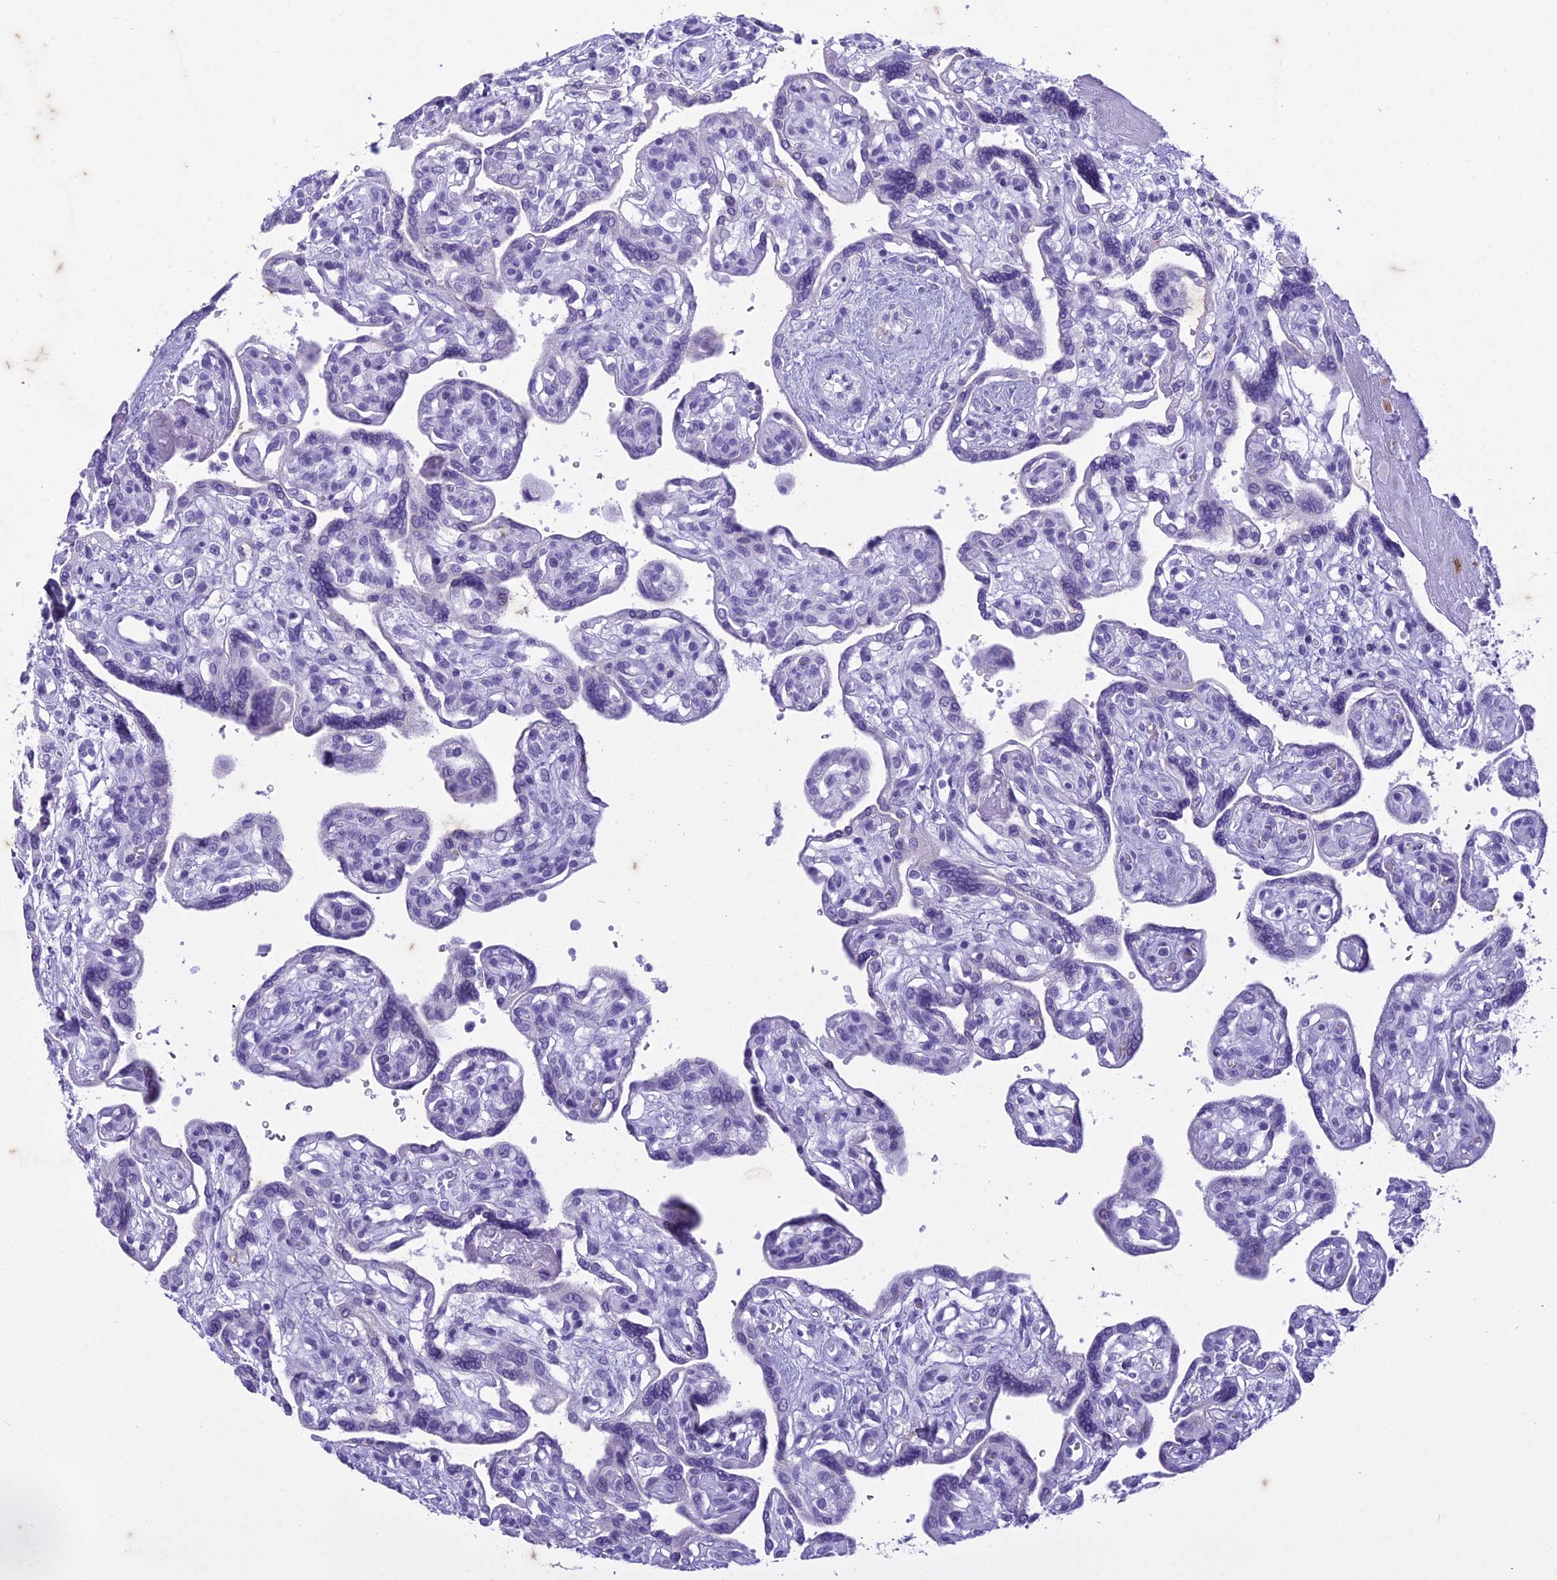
{"staining": {"intensity": "negative", "quantity": "none", "location": "none"}, "tissue": "placenta", "cell_type": "Trophoblastic cells", "image_type": "normal", "snomed": [{"axis": "morphology", "description": "Normal tissue, NOS"}, {"axis": "topography", "description": "Placenta"}], "caption": "This micrograph is of unremarkable placenta stained with immunohistochemistry to label a protein in brown with the nuclei are counter-stained blue. There is no positivity in trophoblastic cells.", "gene": "HMGB4", "patient": {"sex": "female", "age": 39}}